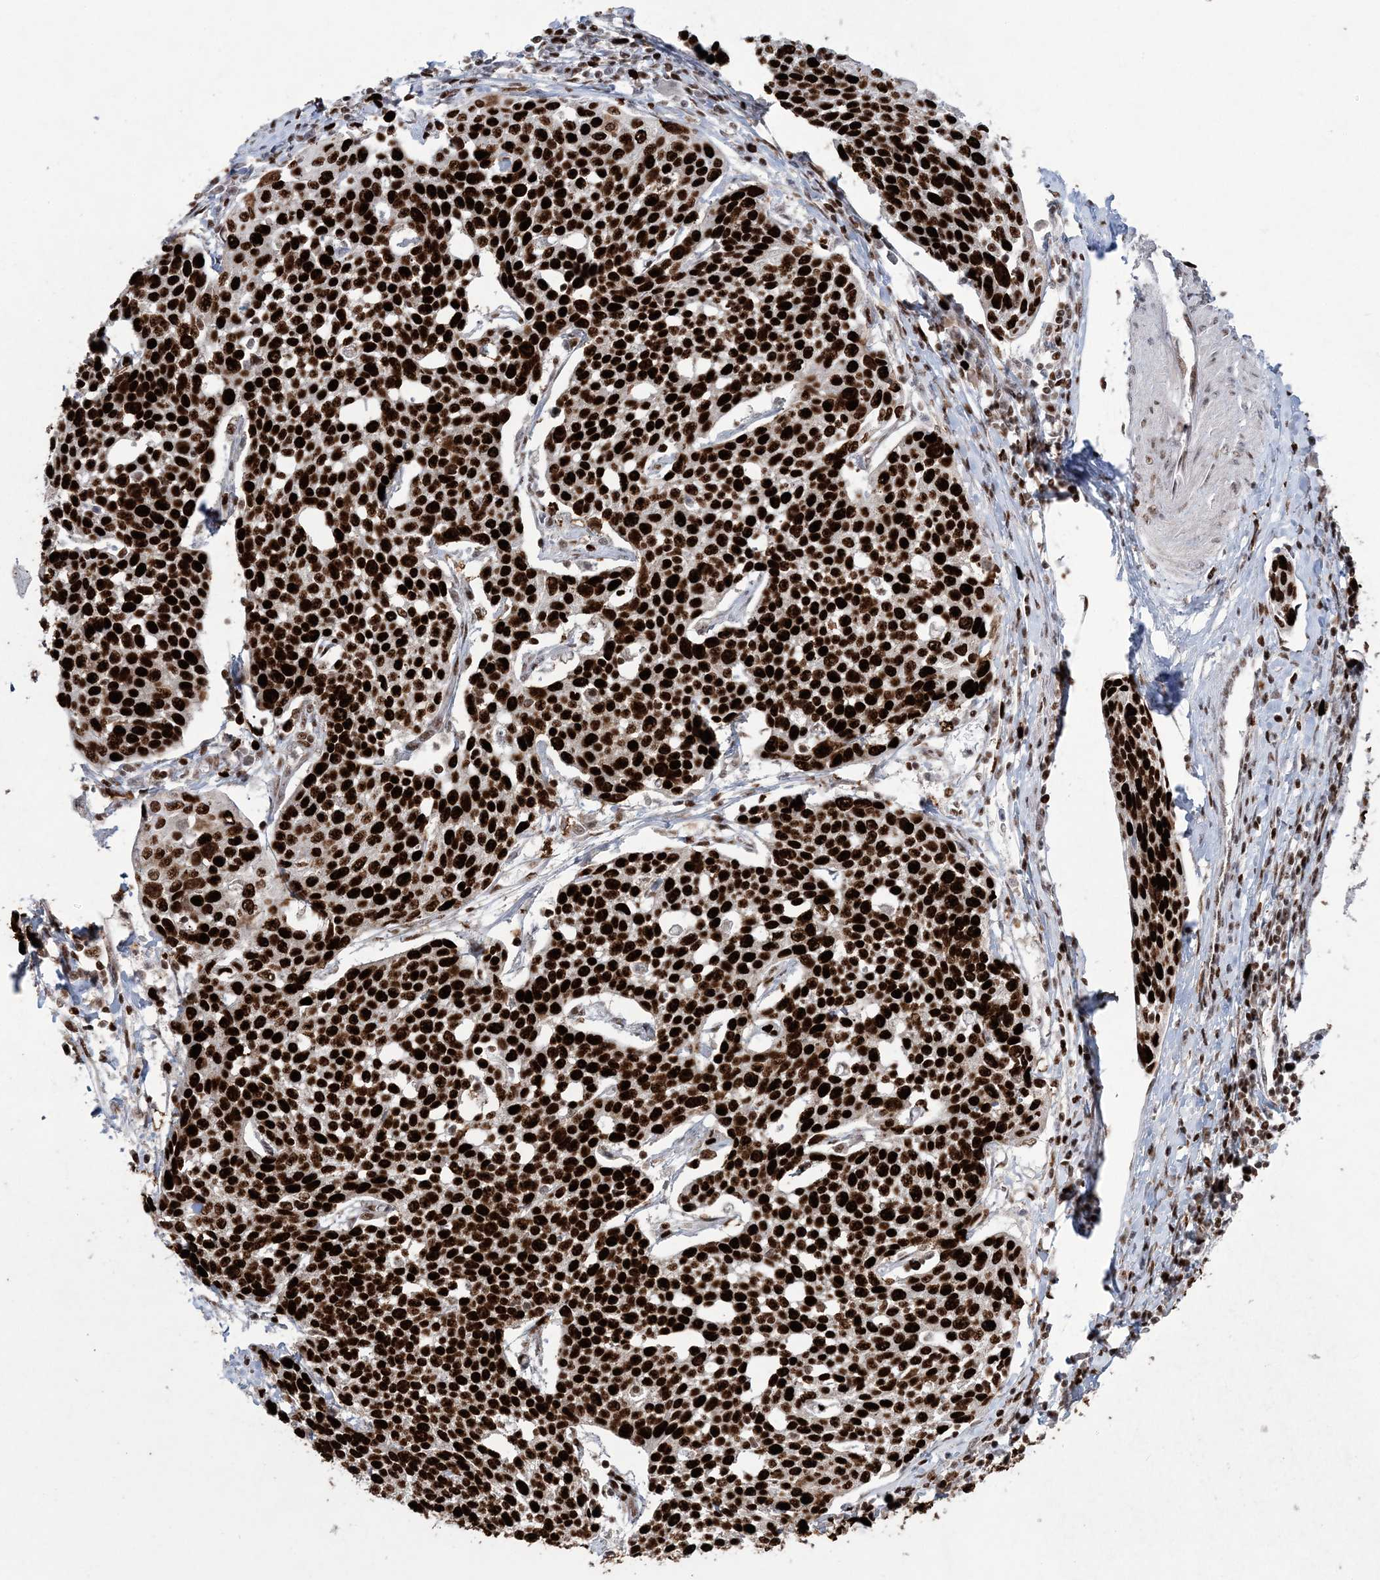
{"staining": {"intensity": "strong", "quantity": ">75%", "location": "nuclear"}, "tissue": "cervical cancer", "cell_type": "Tumor cells", "image_type": "cancer", "snomed": [{"axis": "morphology", "description": "Squamous cell carcinoma, NOS"}, {"axis": "topography", "description": "Cervix"}], "caption": "IHC staining of squamous cell carcinoma (cervical), which displays high levels of strong nuclear expression in approximately >75% of tumor cells indicating strong nuclear protein positivity. The staining was performed using DAB (3,3'-diaminobenzidine) (brown) for protein detection and nuclei were counterstained in hematoxylin (blue).", "gene": "LIG1", "patient": {"sex": "female", "age": 34}}